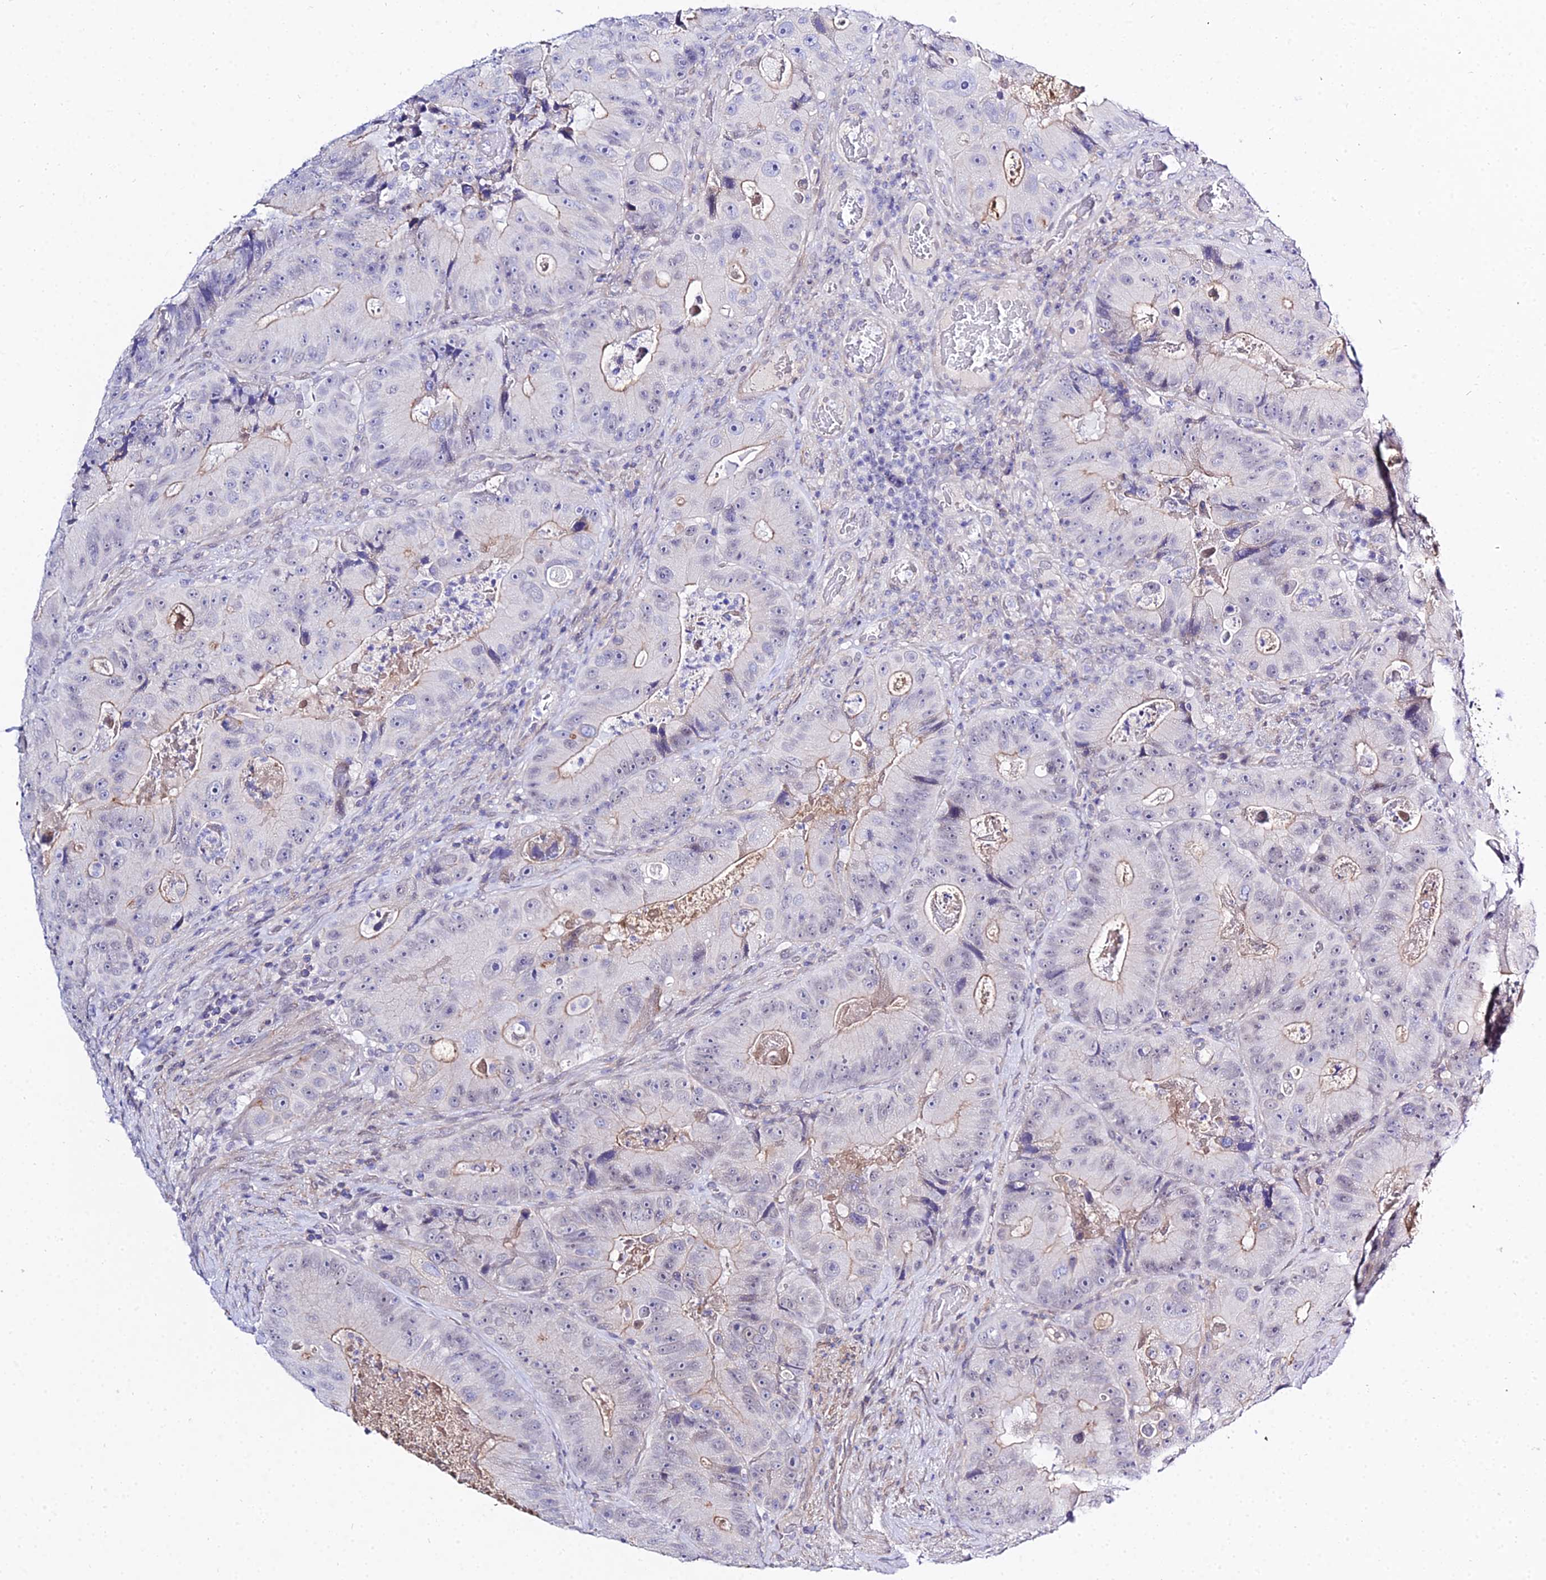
{"staining": {"intensity": "negative", "quantity": "none", "location": "none"}, "tissue": "colorectal cancer", "cell_type": "Tumor cells", "image_type": "cancer", "snomed": [{"axis": "morphology", "description": "Adenocarcinoma, NOS"}, {"axis": "topography", "description": "Colon"}], "caption": "Tumor cells show no significant staining in colorectal cancer (adenocarcinoma).", "gene": "ZNF628", "patient": {"sex": "female", "age": 86}}